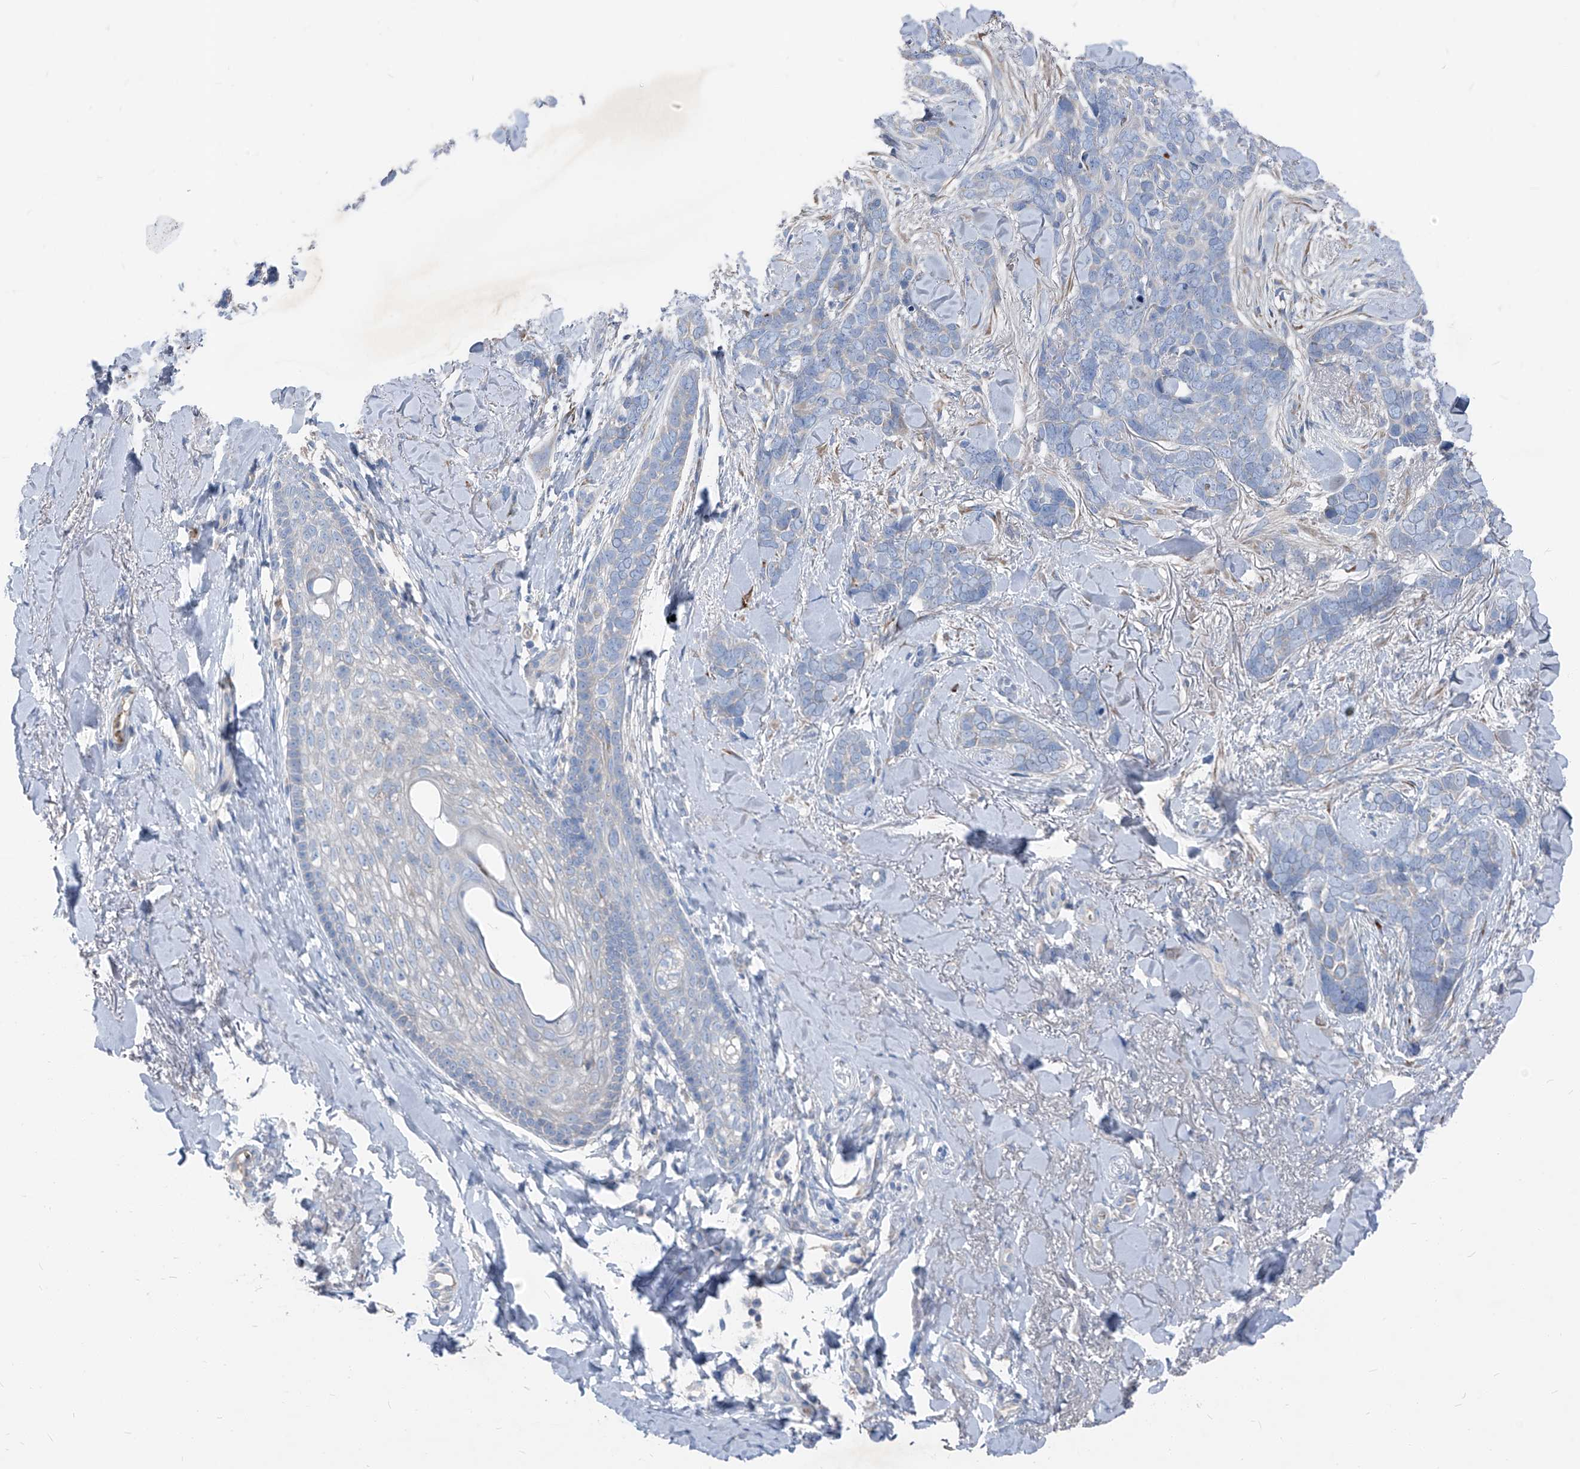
{"staining": {"intensity": "negative", "quantity": "none", "location": "none"}, "tissue": "skin cancer", "cell_type": "Tumor cells", "image_type": "cancer", "snomed": [{"axis": "morphology", "description": "Basal cell carcinoma"}, {"axis": "topography", "description": "Skin"}], "caption": "There is no significant staining in tumor cells of skin basal cell carcinoma.", "gene": "IFI27", "patient": {"sex": "female", "age": 82}}